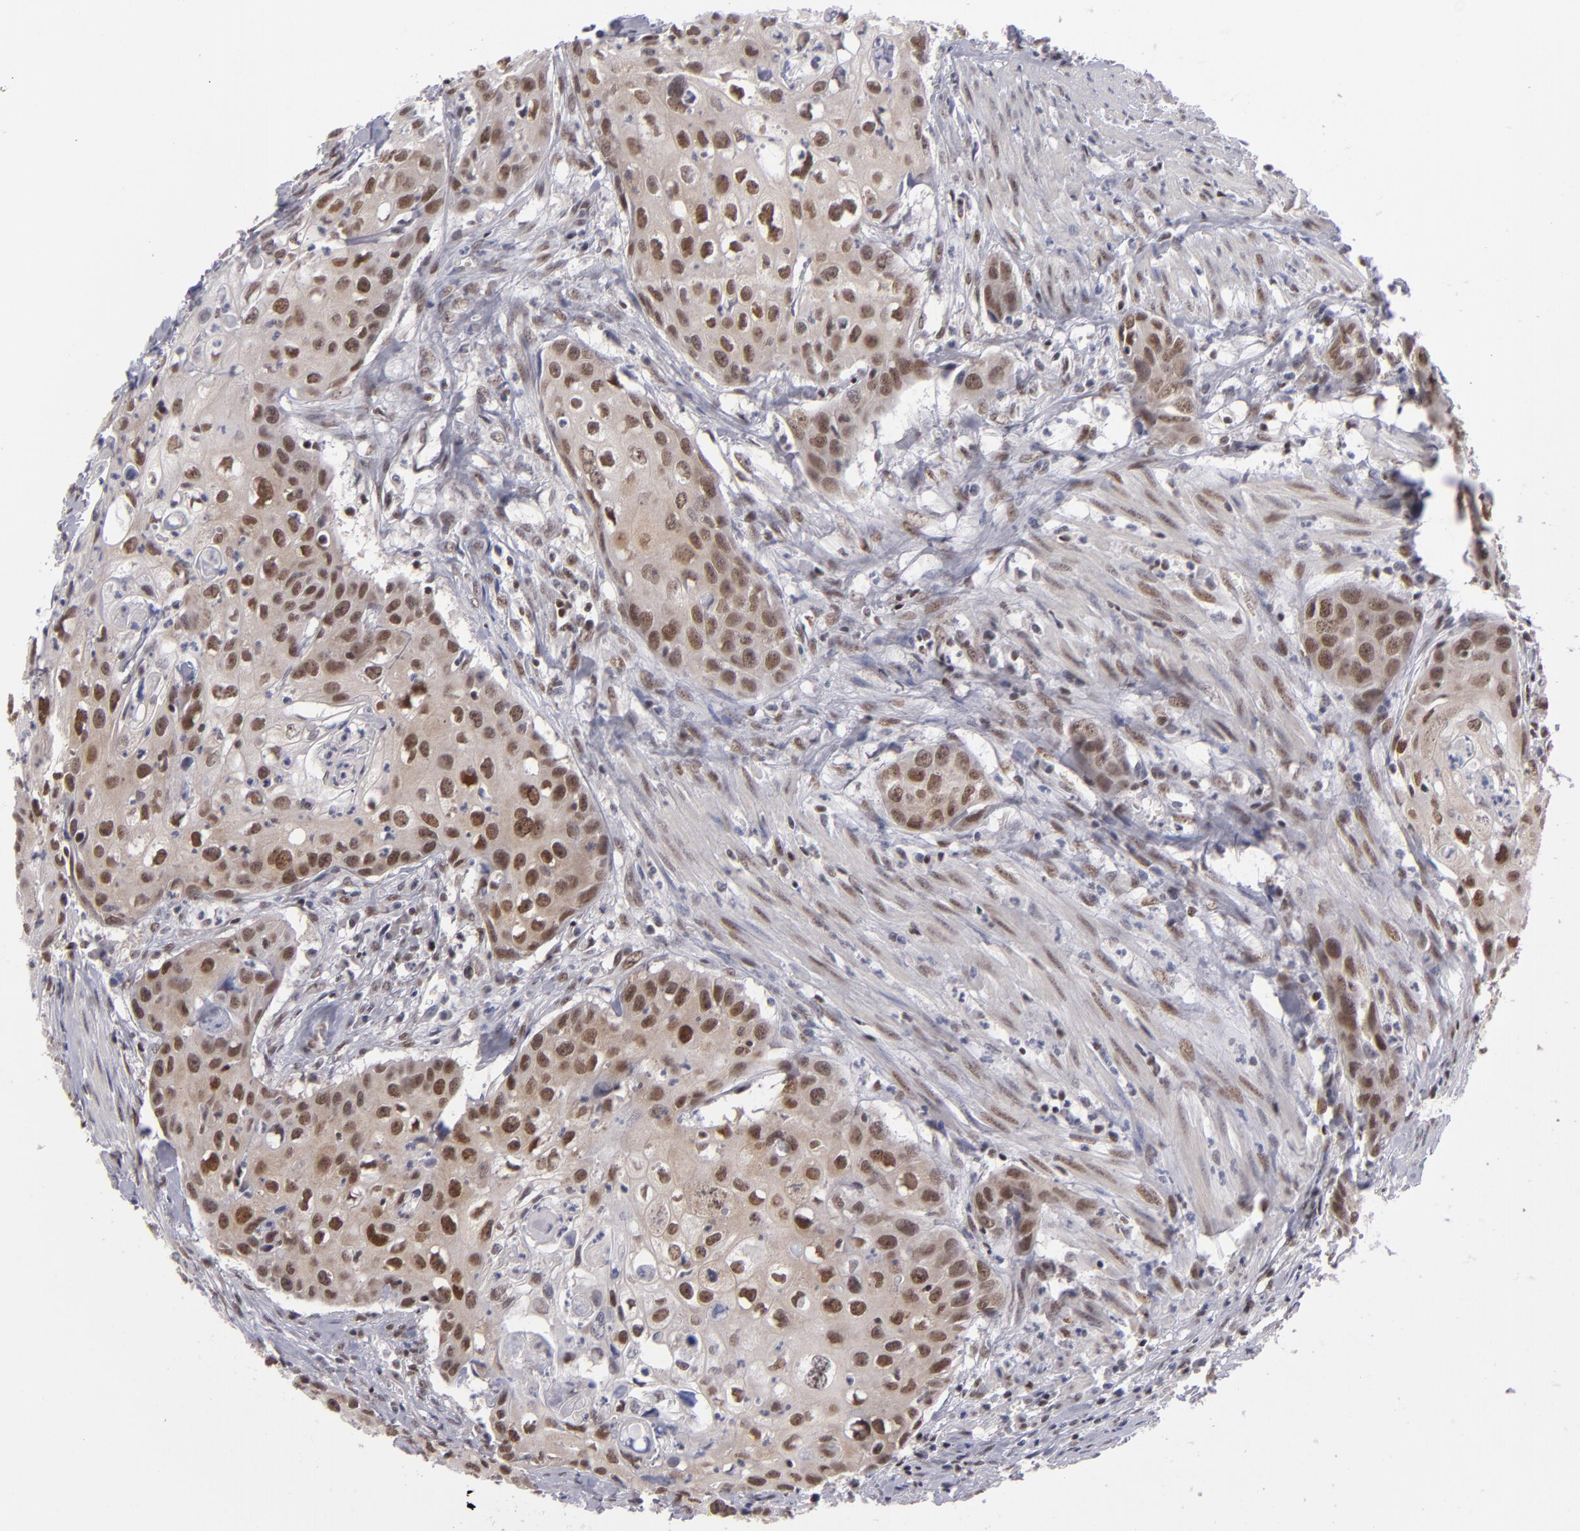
{"staining": {"intensity": "moderate", "quantity": ">75%", "location": "nuclear"}, "tissue": "urothelial cancer", "cell_type": "Tumor cells", "image_type": "cancer", "snomed": [{"axis": "morphology", "description": "Urothelial carcinoma, High grade"}, {"axis": "topography", "description": "Urinary bladder"}], "caption": "This is an image of immunohistochemistry (IHC) staining of urothelial carcinoma (high-grade), which shows moderate staining in the nuclear of tumor cells.", "gene": "MLLT3", "patient": {"sex": "male", "age": 54}}